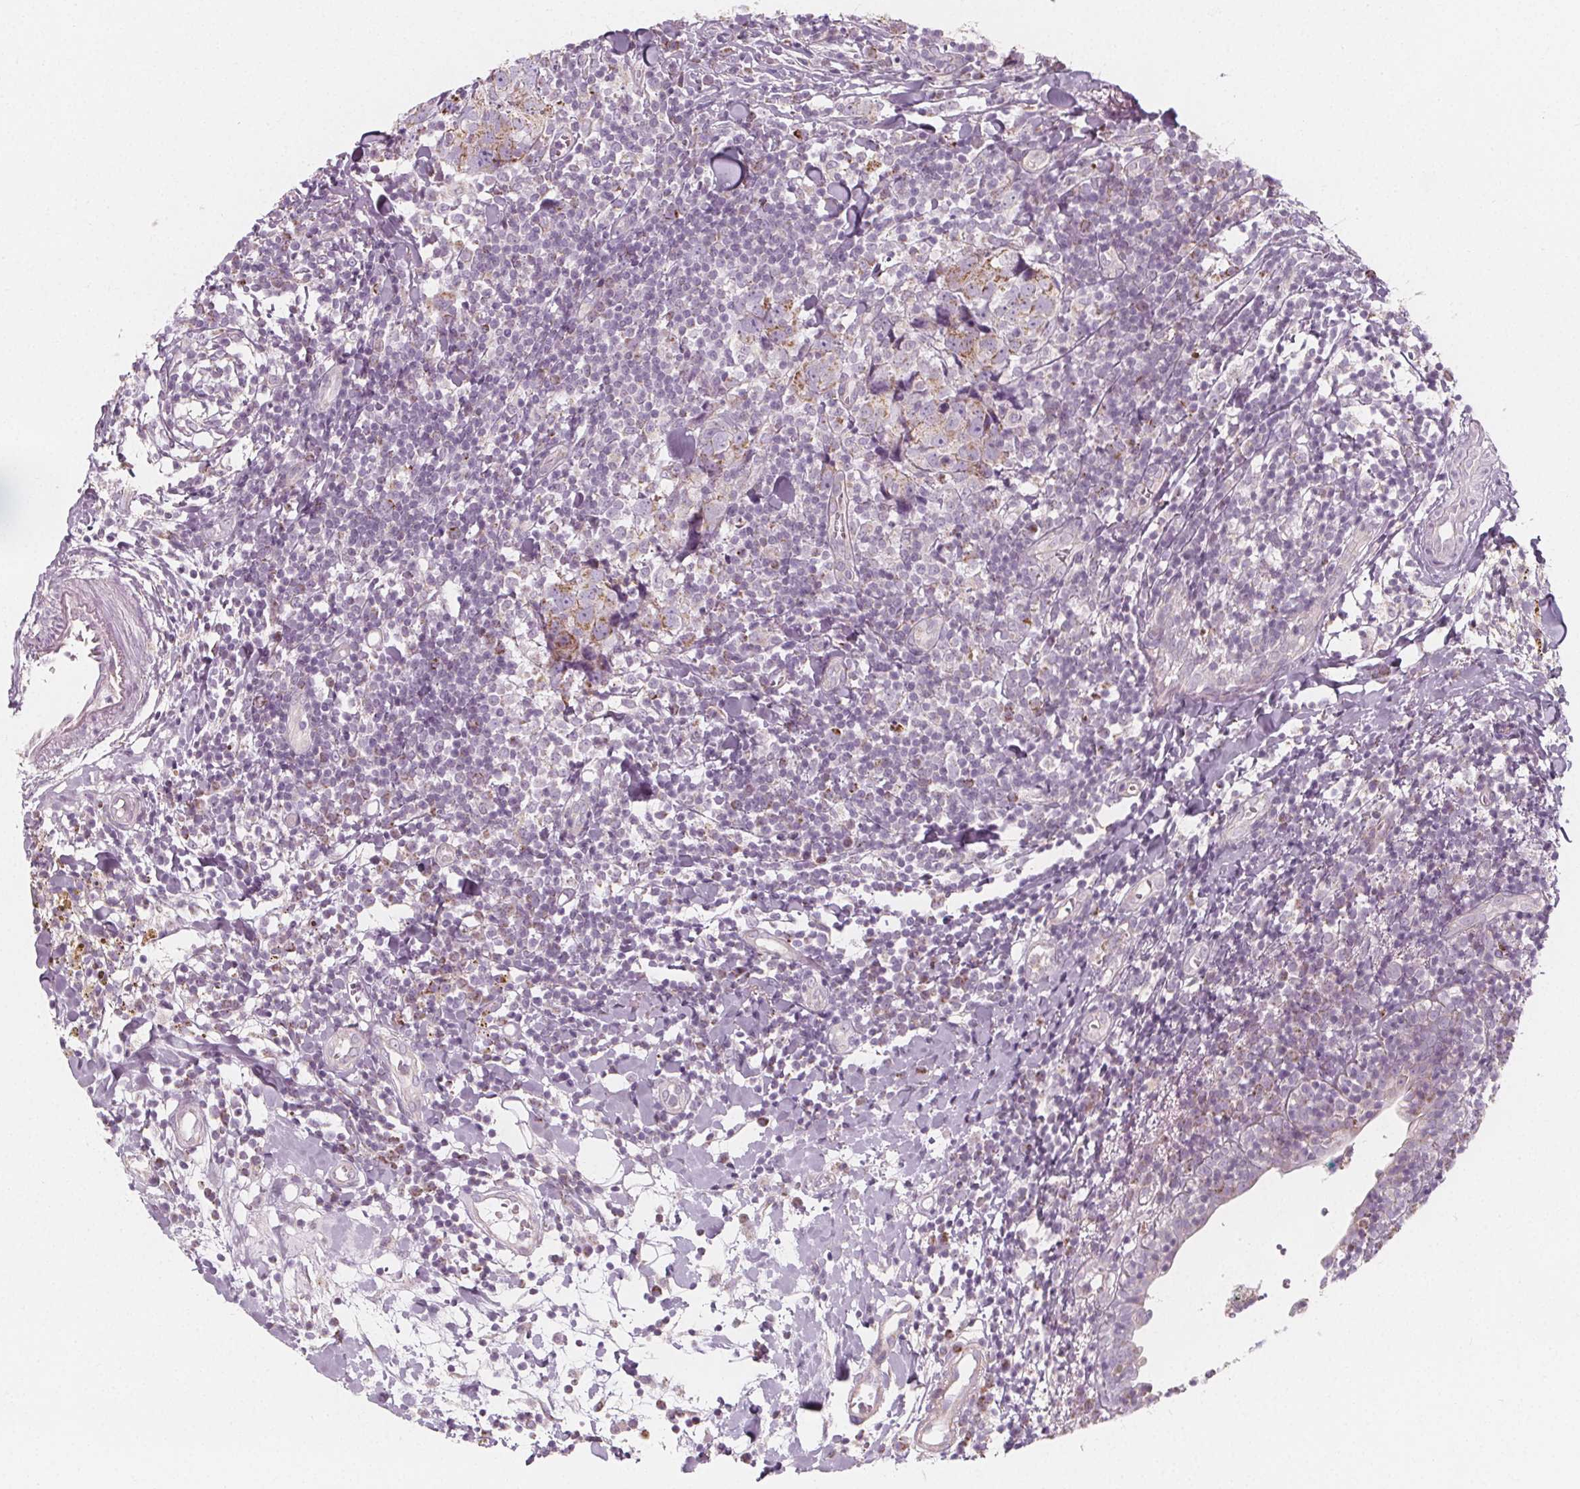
{"staining": {"intensity": "weak", "quantity": "25%-75%", "location": "cytoplasmic/membranous"}, "tissue": "breast cancer", "cell_type": "Tumor cells", "image_type": "cancer", "snomed": [{"axis": "morphology", "description": "Duct carcinoma"}, {"axis": "topography", "description": "Breast"}], "caption": "Immunohistochemical staining of breast infiltrating ductal carcinoma demonstrates weak cytoplasmic/membranous protein positivity in about 25%-75% of tumor cells.", "gene": "IL17C", "patient": {"sex": "female", "age": 30}}